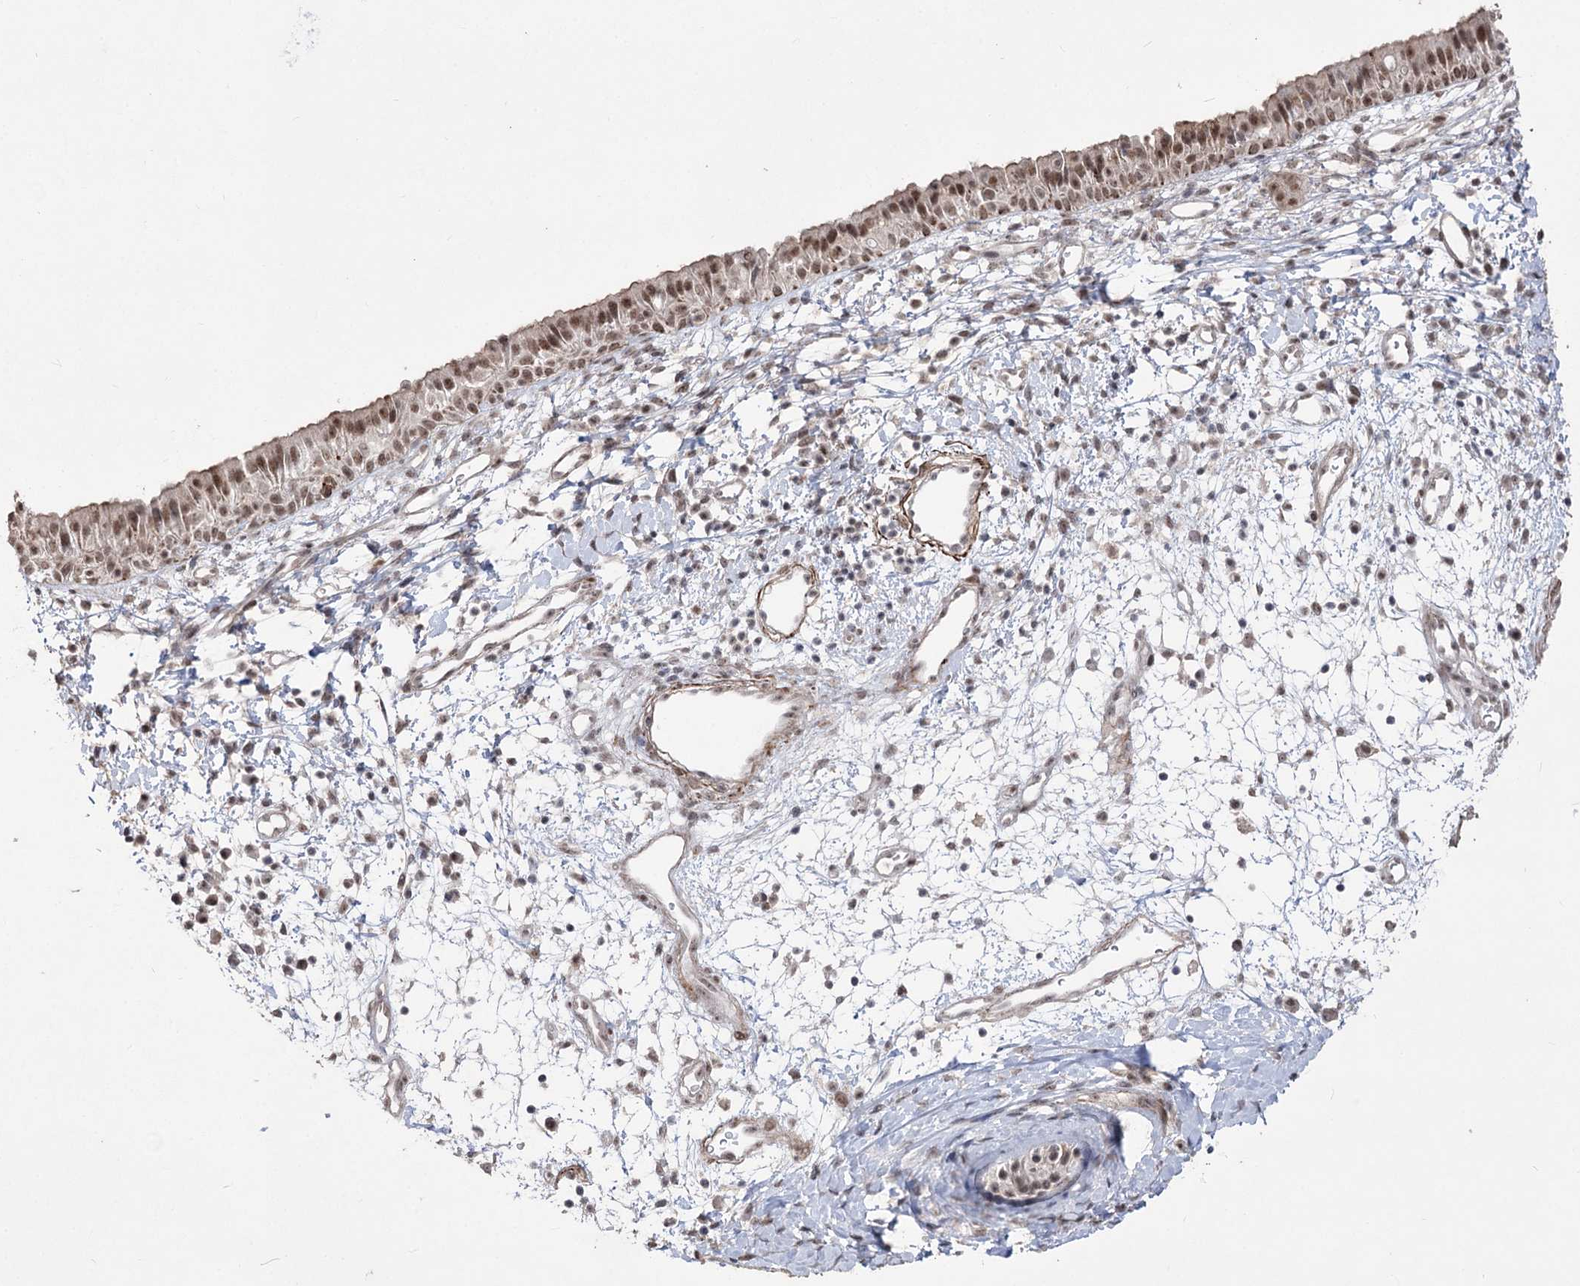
{"staining": {"intensity": "moderate", "quantity": ">75%", "location": "nuclear"}, "tissue": "nasopharynx", "cell_type": "Respiratory epithelial cells", "image_type": "normal", "snomed": [{"axis": "morphology", "description": "Normal tissue, NOS"}, {"axis": "topography", "description": "Nasopharynx"}], "caption": "A brown stain labels moderate nuclear positivity of a protein in respiratory epithelial cells of benign human nasopharynx. The protein of interest is stained brown, and the nuclei are stained in blue (DAB (3,3'-diaminobenzidine) IHC with brightfield microscopy, high magnification).", "gene": "ZSCAN23", "patient": {"sex": "male", "age": 22}}